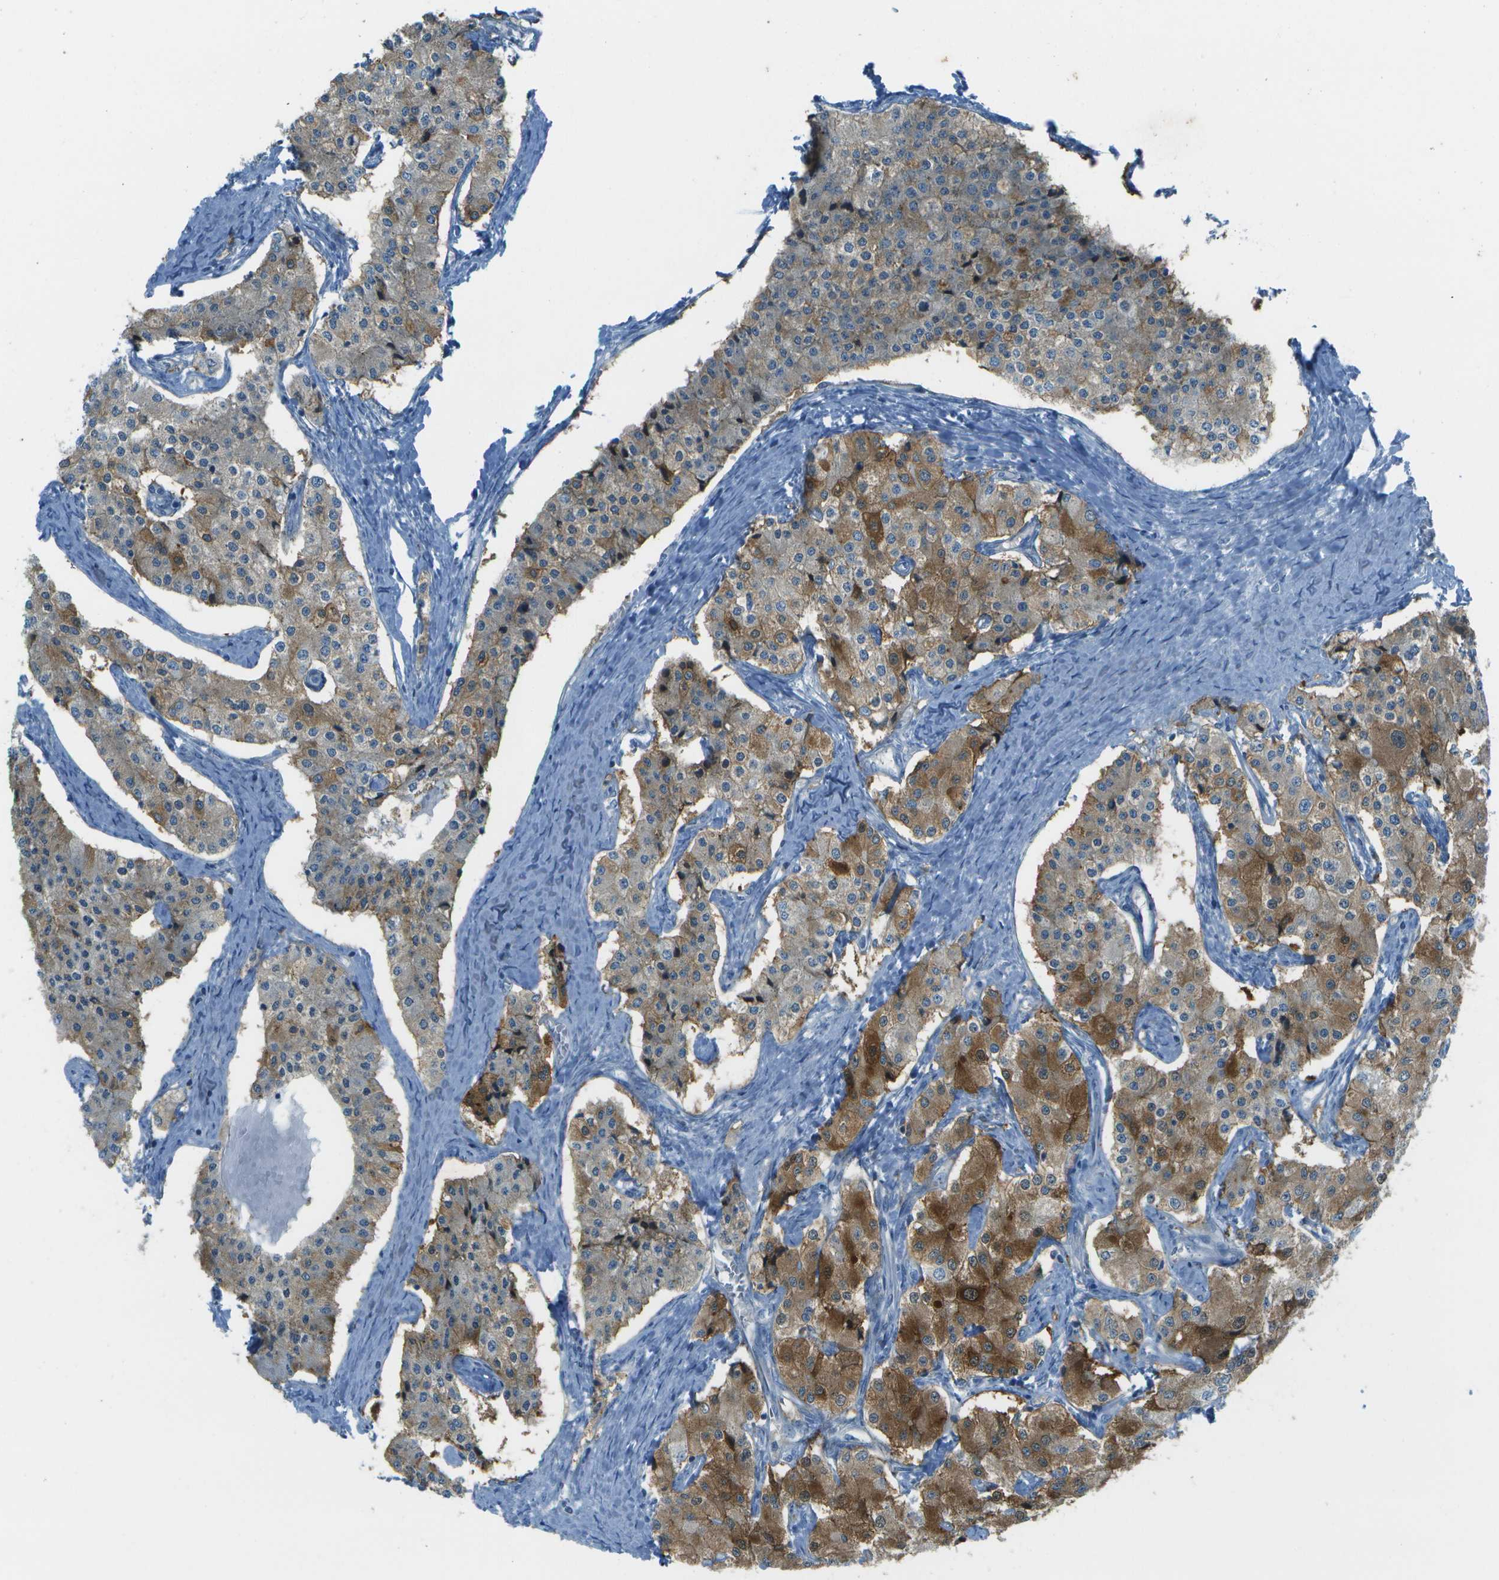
{"staining": {"intensity": "moderate", "quantity": "25%-75%", "location": "cytoplasmic/membranous"}, "tissue": "carcinoid", "cell_type": "Tumor cells", "image_type": "cancer", "snomed": [{"axis": "morphology", "description": "Carcinoid, malignant, NOS"}, {"axis": "topography", "description": "Colon"}], "caption": "Protein expression analysis of carcinoid (malignant) displays moderate cytoplasmic/membranous staining in about 25%-75% of tumor cells. The staining was performed using DAB, with brown indicating positive protein expression. Nuclei are stained blue with hematoxylin.", "gene": "LRRC66", "patient": {"sex": "female", "age": 52}}